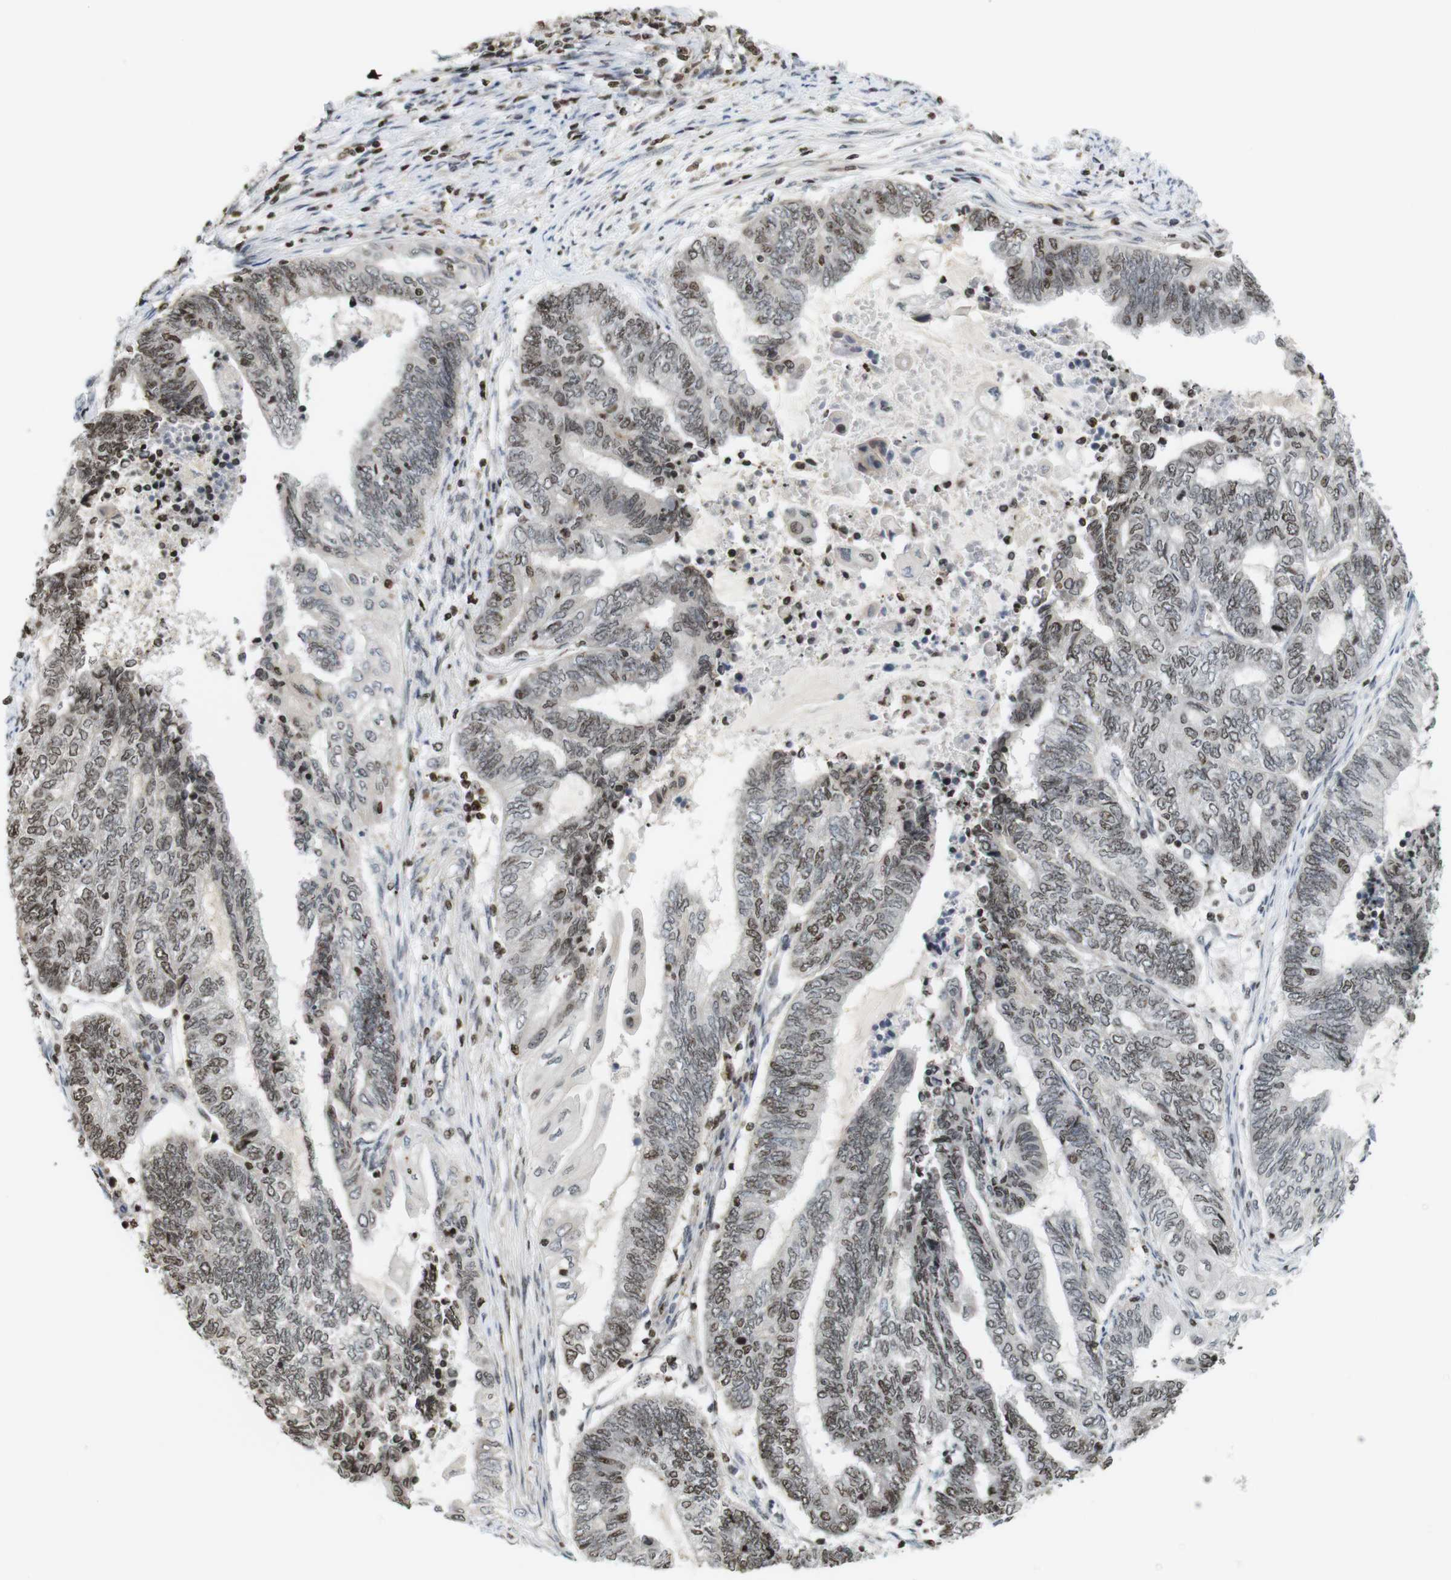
{"staining": {"intensity": "weak", "quantity": "25%-75%", "location": "nuclear"}, "tissue": "endometrial cancer", "cell_type": "Tumor cells", "image_type": "cancer", "snomed": [{"axis": "morphology", "description": "Adenocarcinoma, NOS"}, {"axis": "topography", "description": "Uterus"}, {"axis": "topography", "description": "Endometrium"}], "caption": "IHC histopathology image of neoplastic tissue: endometrial cancer stained using immunohistochemistry (IHC) exhibits low levels of weak protein expression localized specifically in the nuclear of tumor cells, appearing as a nuclear brown color.", "gene": "MBD1", "patient": {"sex": "female", "age": 70}}